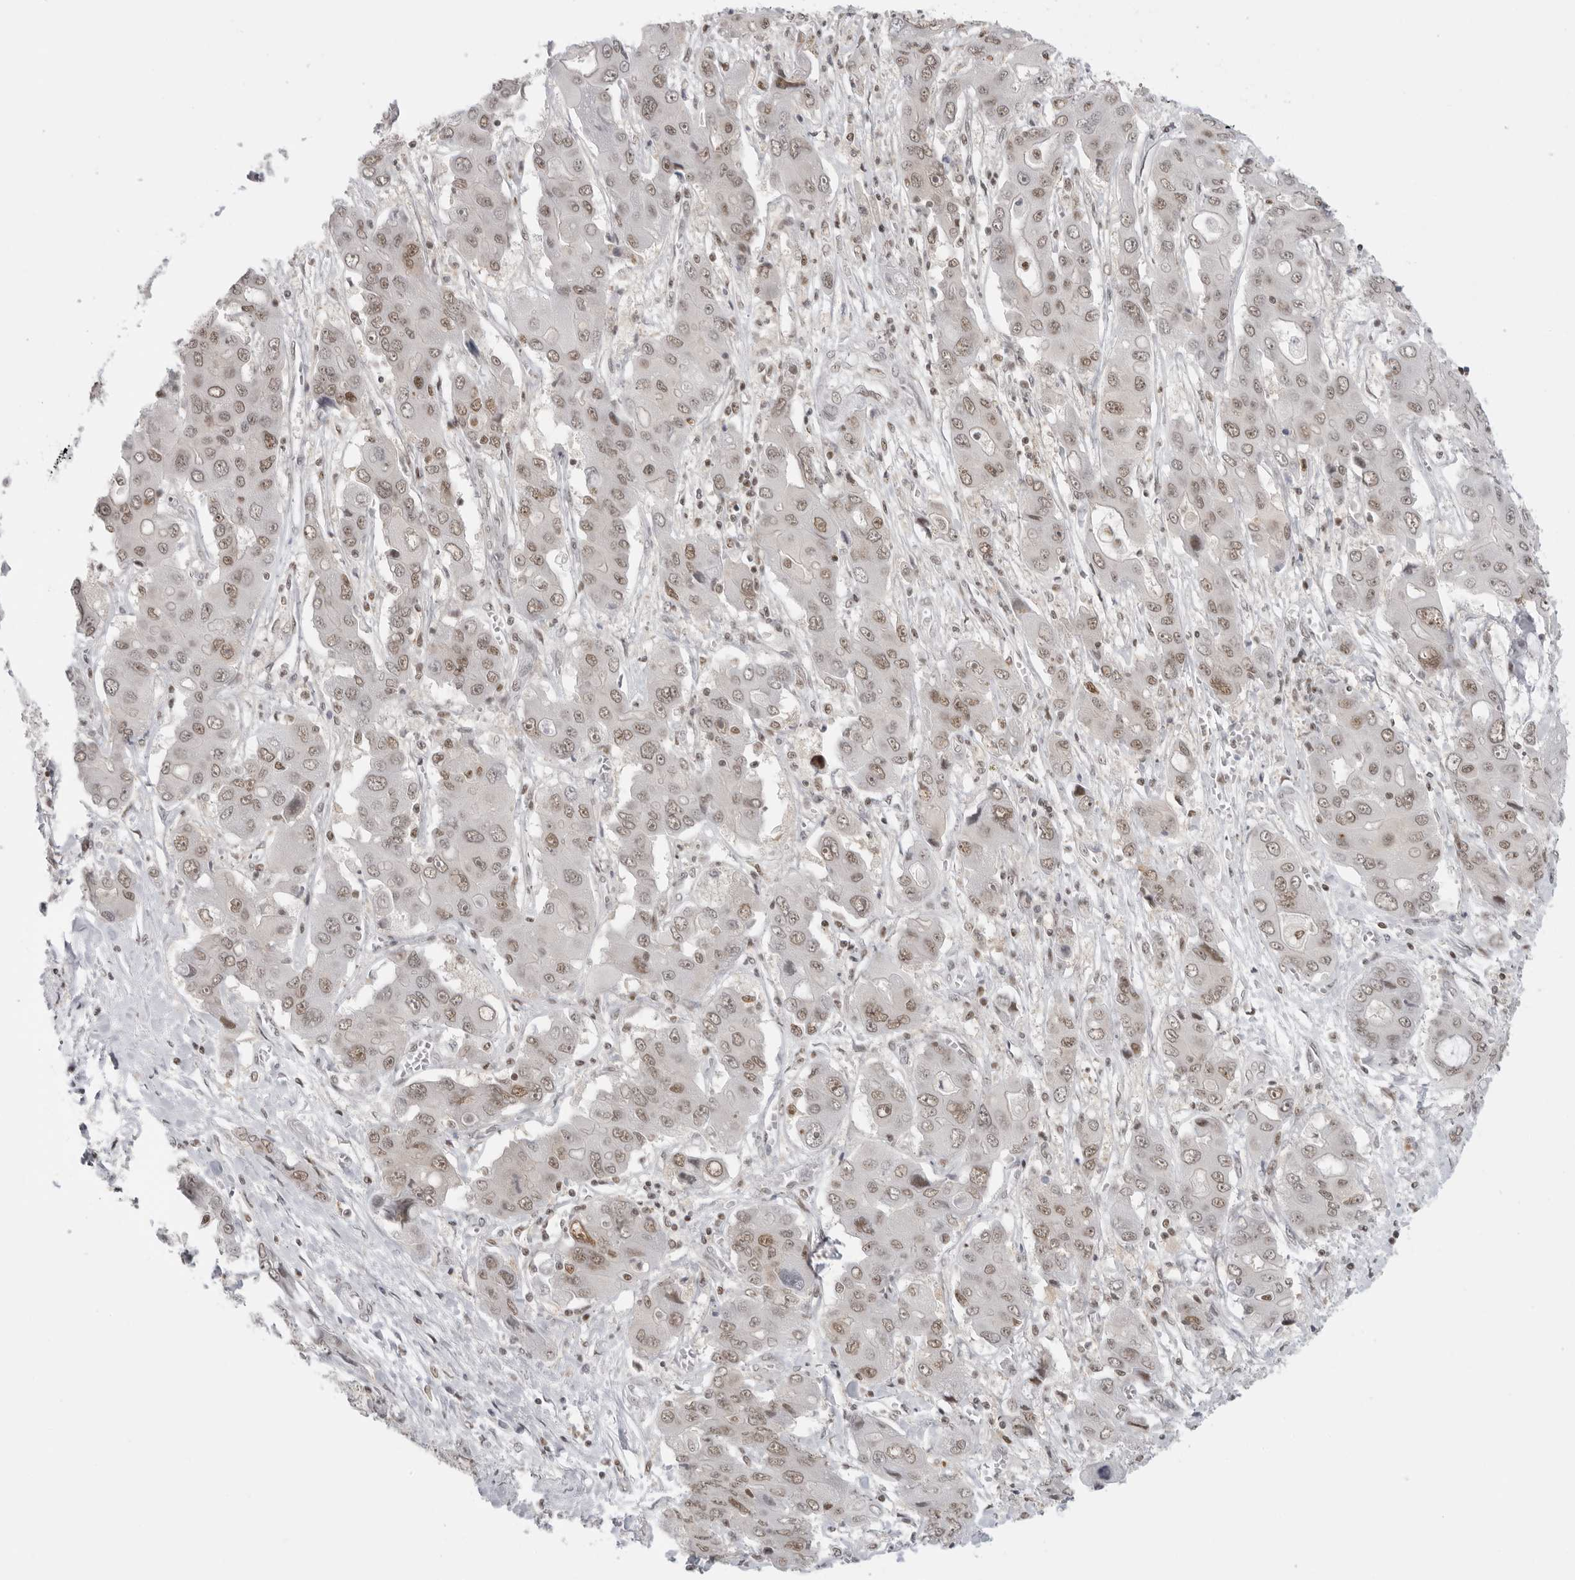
{"staining": {"intensity": "weak", "quantity": ">75%", "location": "nuclear"}, "tissue": "liver cancer", "cell_type": "Tumor cells", "image_type": "cancer", "snomed": [{"axis": "morphology", "description": "Cholangiocarcinoma"}, {"axis": "topography", "description": "Liver"}], "caption": "Liver cancer stained with DAB immunohistochemistry exhibits low levels of weak nuclear staining in approximately >75% of tumor cells.", "gene": "RPA2", "patient": {"sex": "male", "age": 67}}